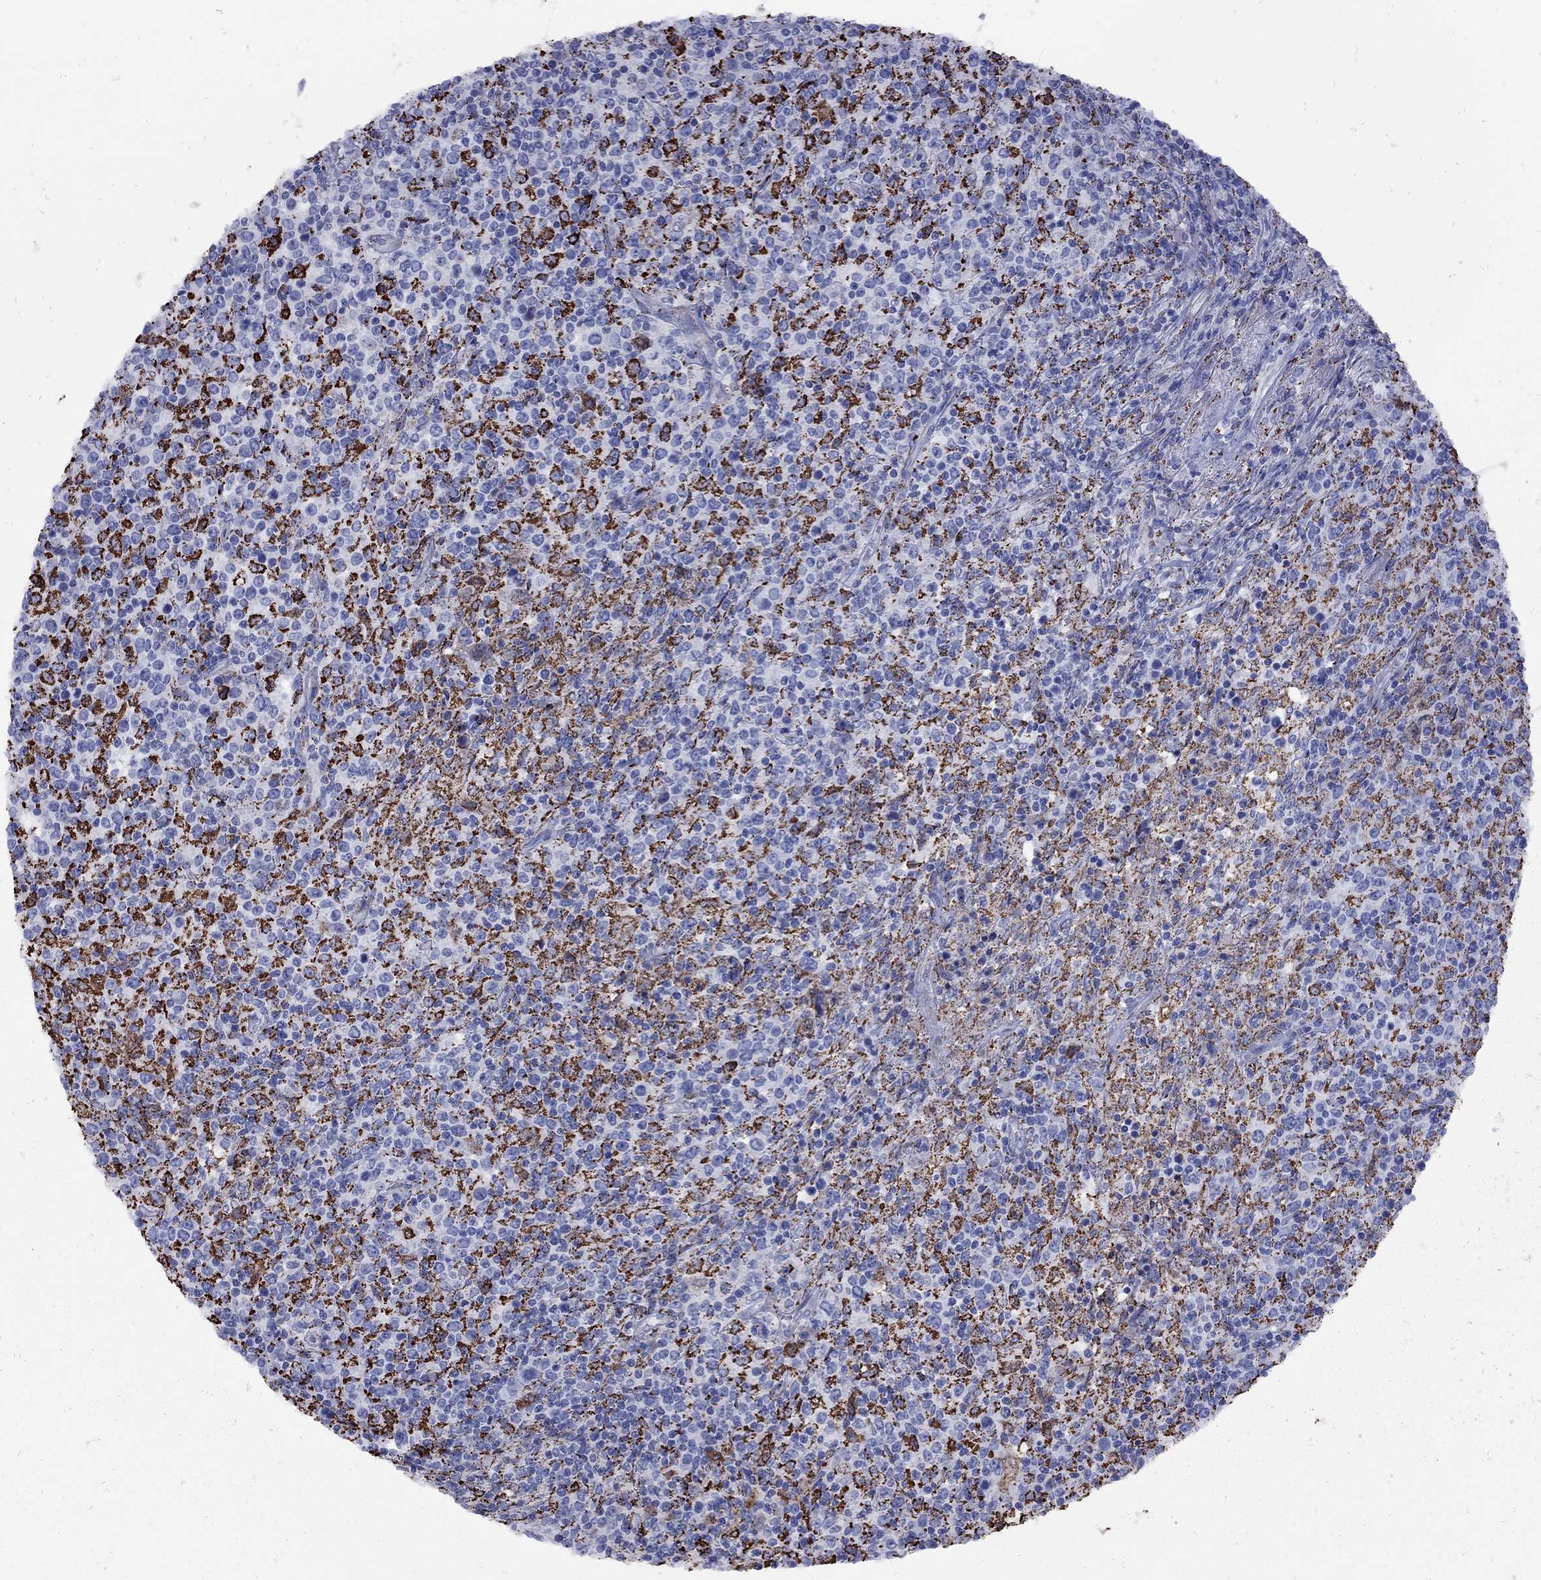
{"staining": {"intensity": "strong", "quantity": "<25%", "location": "cytoplasmic/membranous"}, "tissue": "lymphoma", "cell_type": "Tumor cells", "image_type": "cancer", "snomed": [{"axis": "morphology", "description": "Malignant lymphoma, non-Hodgkin's type, High grade"}, {"axis": "topography", "description": "Lung"}], "caption": "Lymphoma stained for a protein displays strong cytoplasmic/membranous positivity in tumor cells. (Stains: DAB (3,3'-diaminobenzidine) in brown, nuclei in blue, Microscopy: brightfield microscopy at high magnification).", "gene": "SESTD1", "patient": {"sex": "male", "age": 79}}